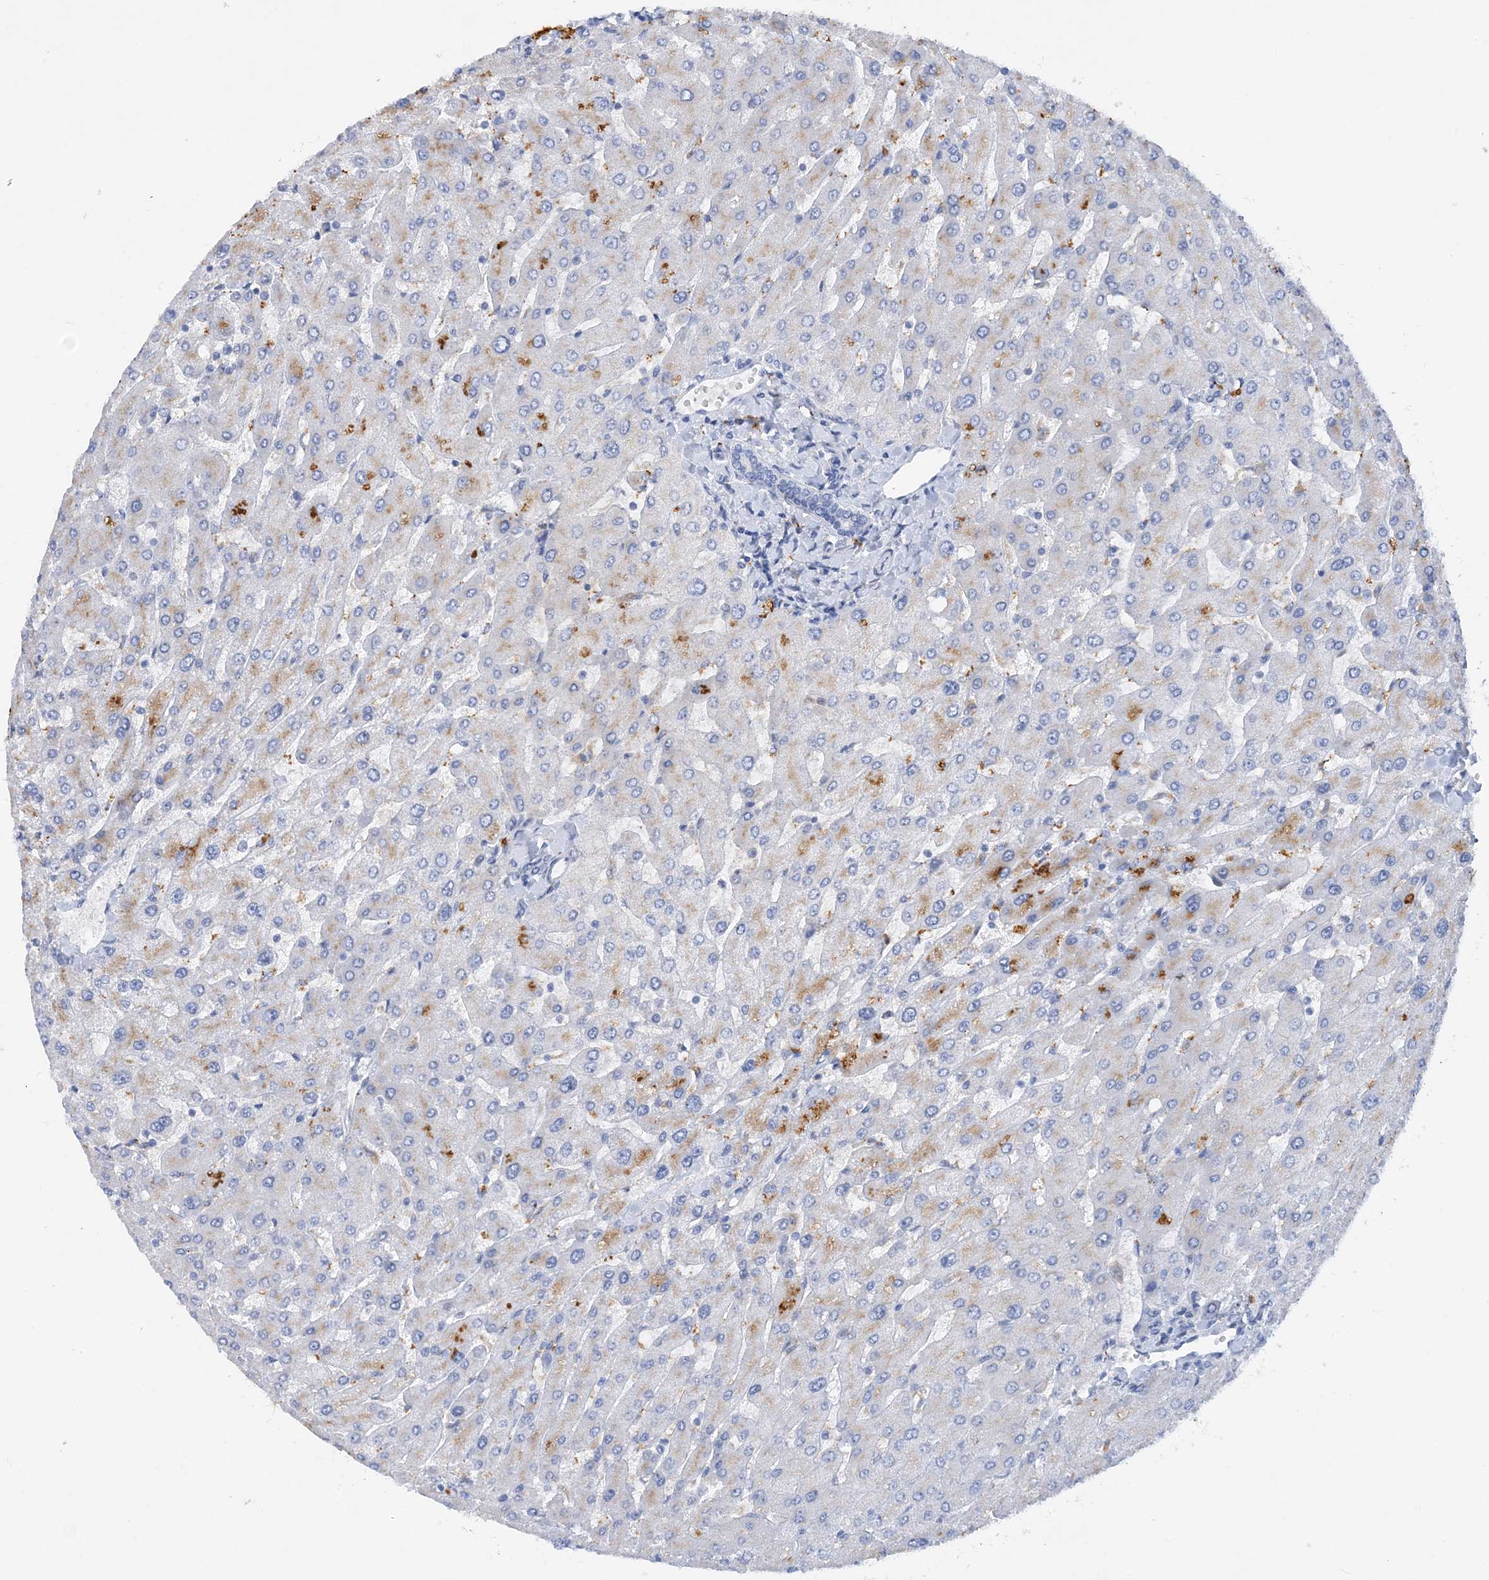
{"staining": {"intensity": "negative", "quantity": "none", "location": "none"}, "tissue": "liver", "cell_type": "Cholangiocytes", "image_type": "normal", "snomed": [{"axis": "morphology", "description": "Normal tissue, NOS"}, {"axis": "topography", "description": "Liver"}], "caption": "Immunohistochemistry (IHC) of normal human liver shows no staining in cholangiocytes.", "gene": "GRINA", "patient": {"sex": "male", "age": 55}}